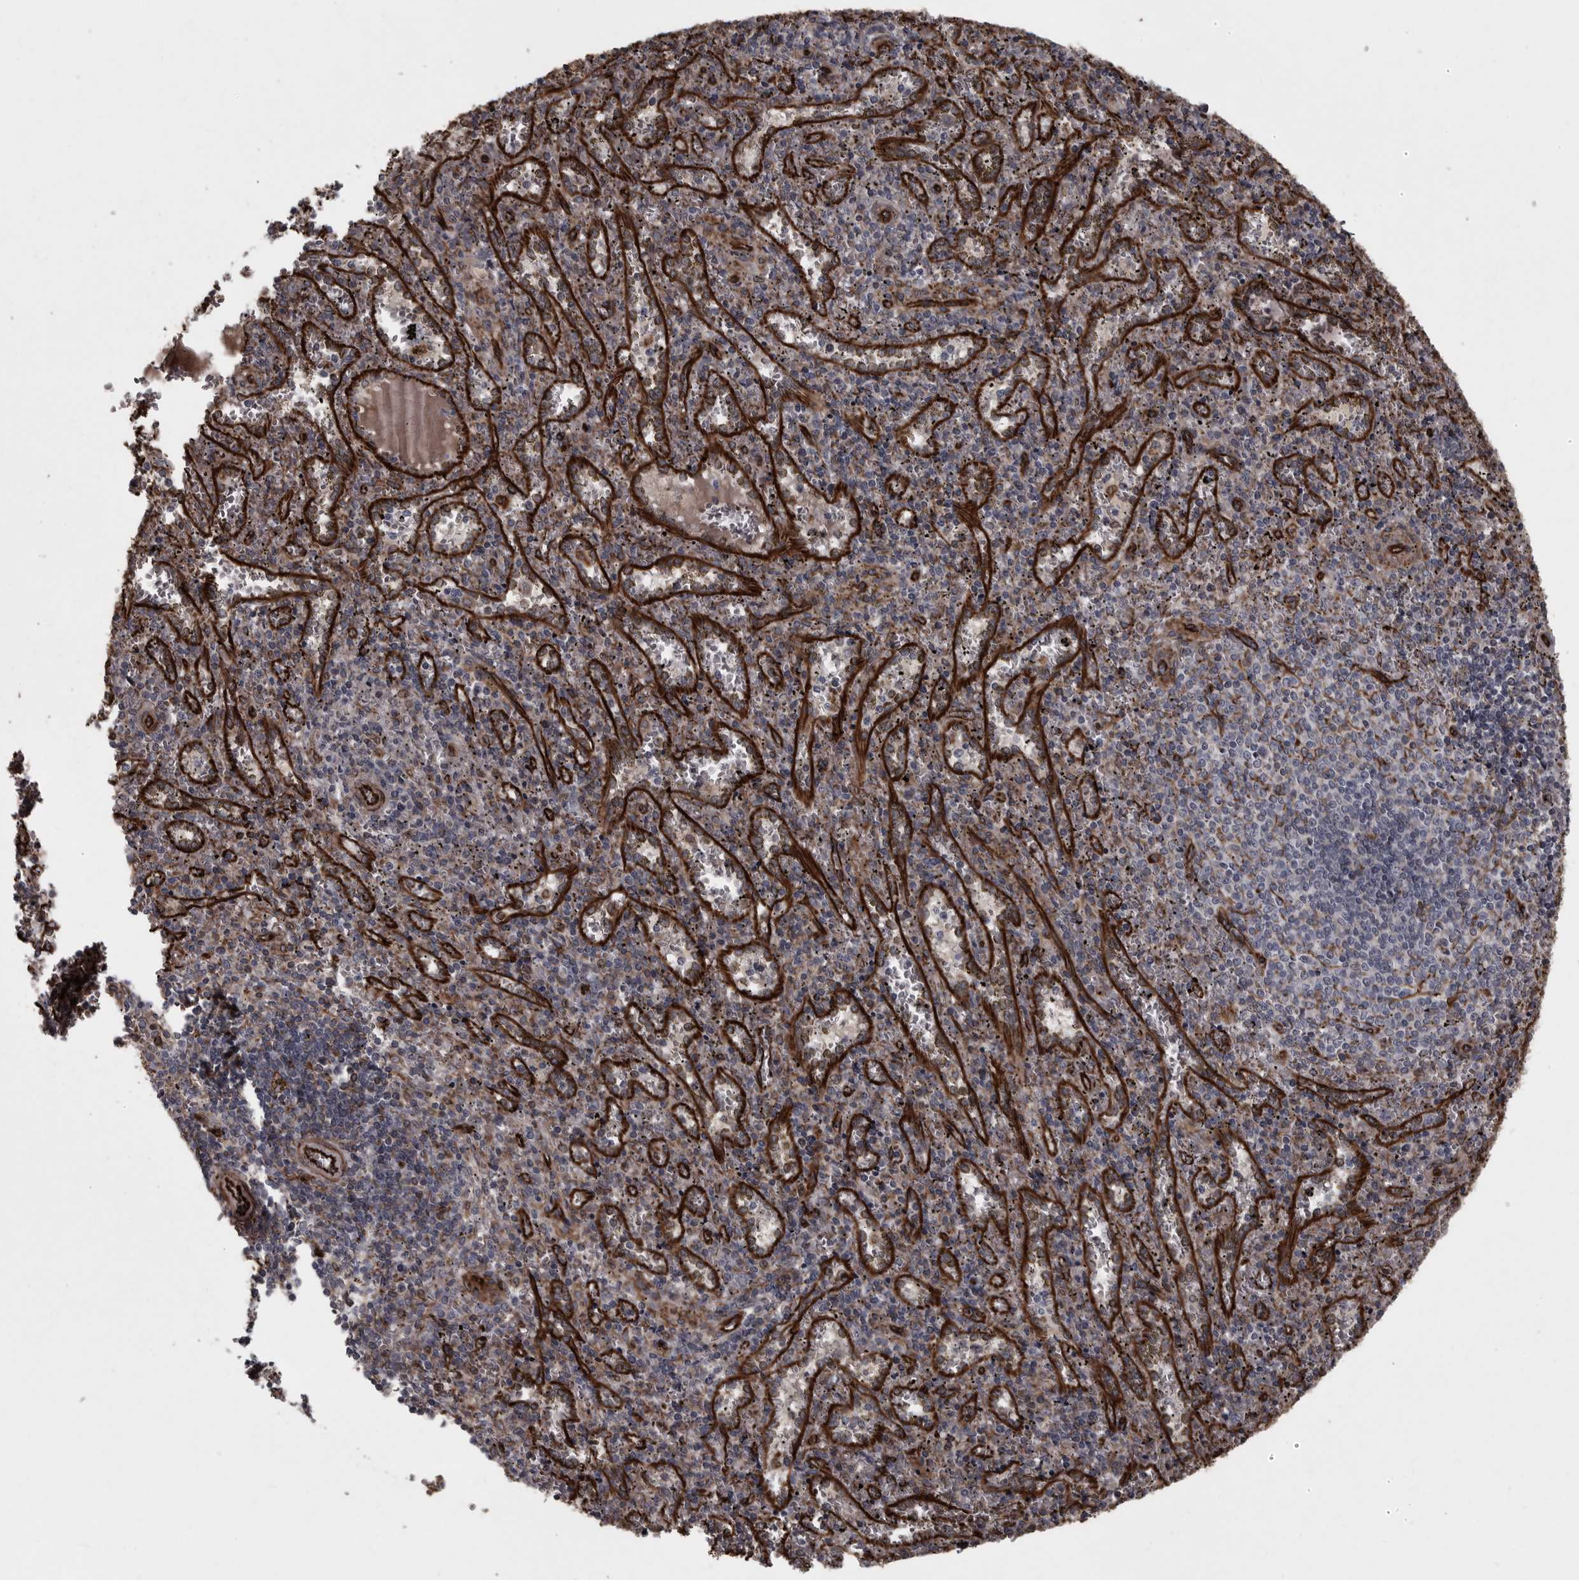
{"staining": {"intensity": "negative", "quantity": "none", "location": "none"}, "tissue": "spleen", "cell_type": "Cells in red pulp", "image_type": "normal", "snomed": [{"axis": "morphology", "description": "Normal tissue, NOS"}, {"axis": "topography", "description": "Spleen"}], "caption": "This is an immunohistochemistry (IHC) image of normal spleen. There is no staining in cells in red pulp.", "gene": "FAAP100", "patient": {"sex": "male", "age": 11}}